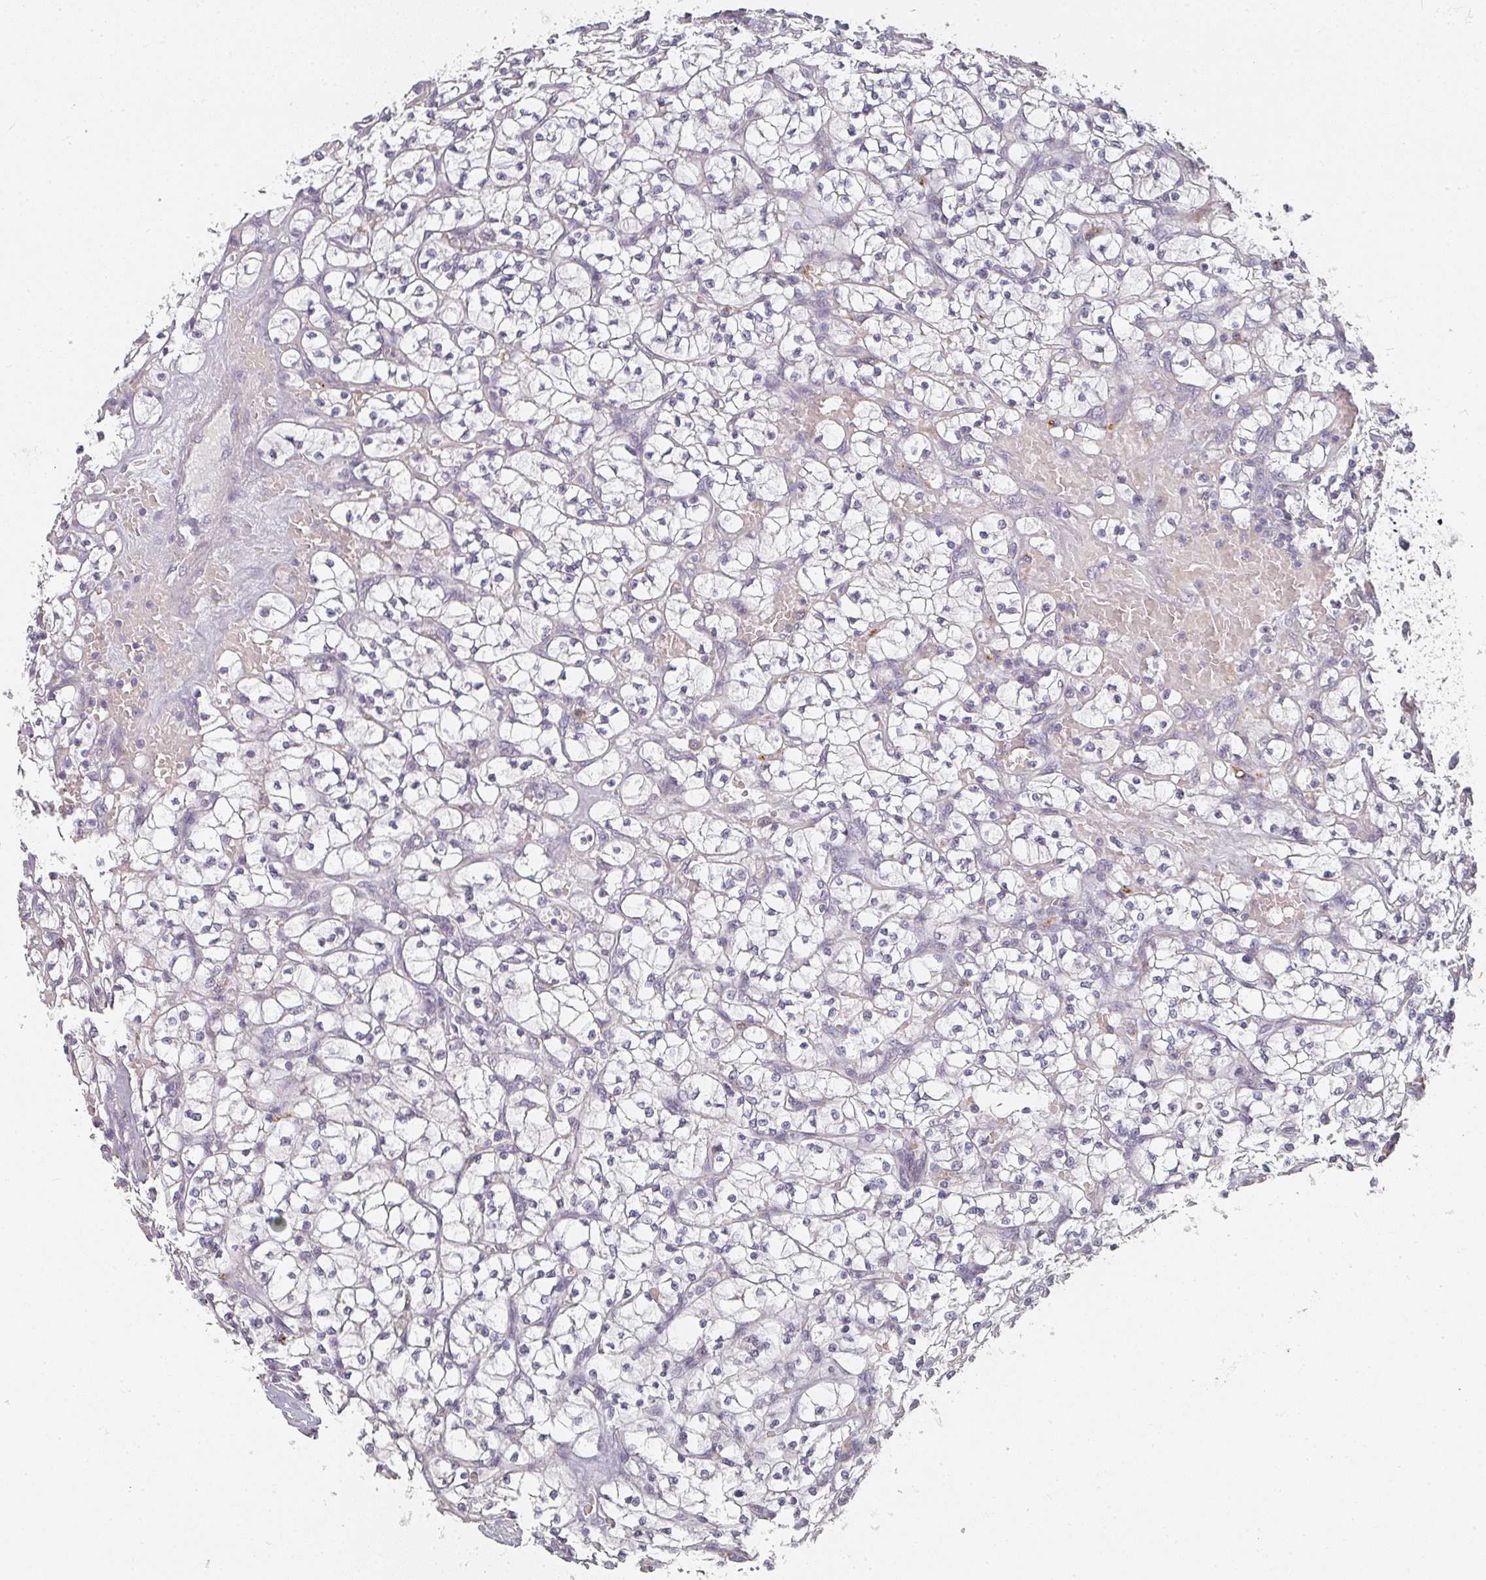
{"staining": {"intensity": "negative", "quantity": "none", "location": "none"}, "tissue": "renal cancer", "cell_type": "Tumor cells", "image_type": "cancer", "snomed": [{"axis": "morphology", "description": "Adenocarcinoma, NOS"}, {"axis": "topography", "description": "Kidney"}], "caption": "IHC of renal cancer demonstrates no expression in tumor cells.", "gene": "SHISA2", "patient": {"sex": "female", "age": 64}}